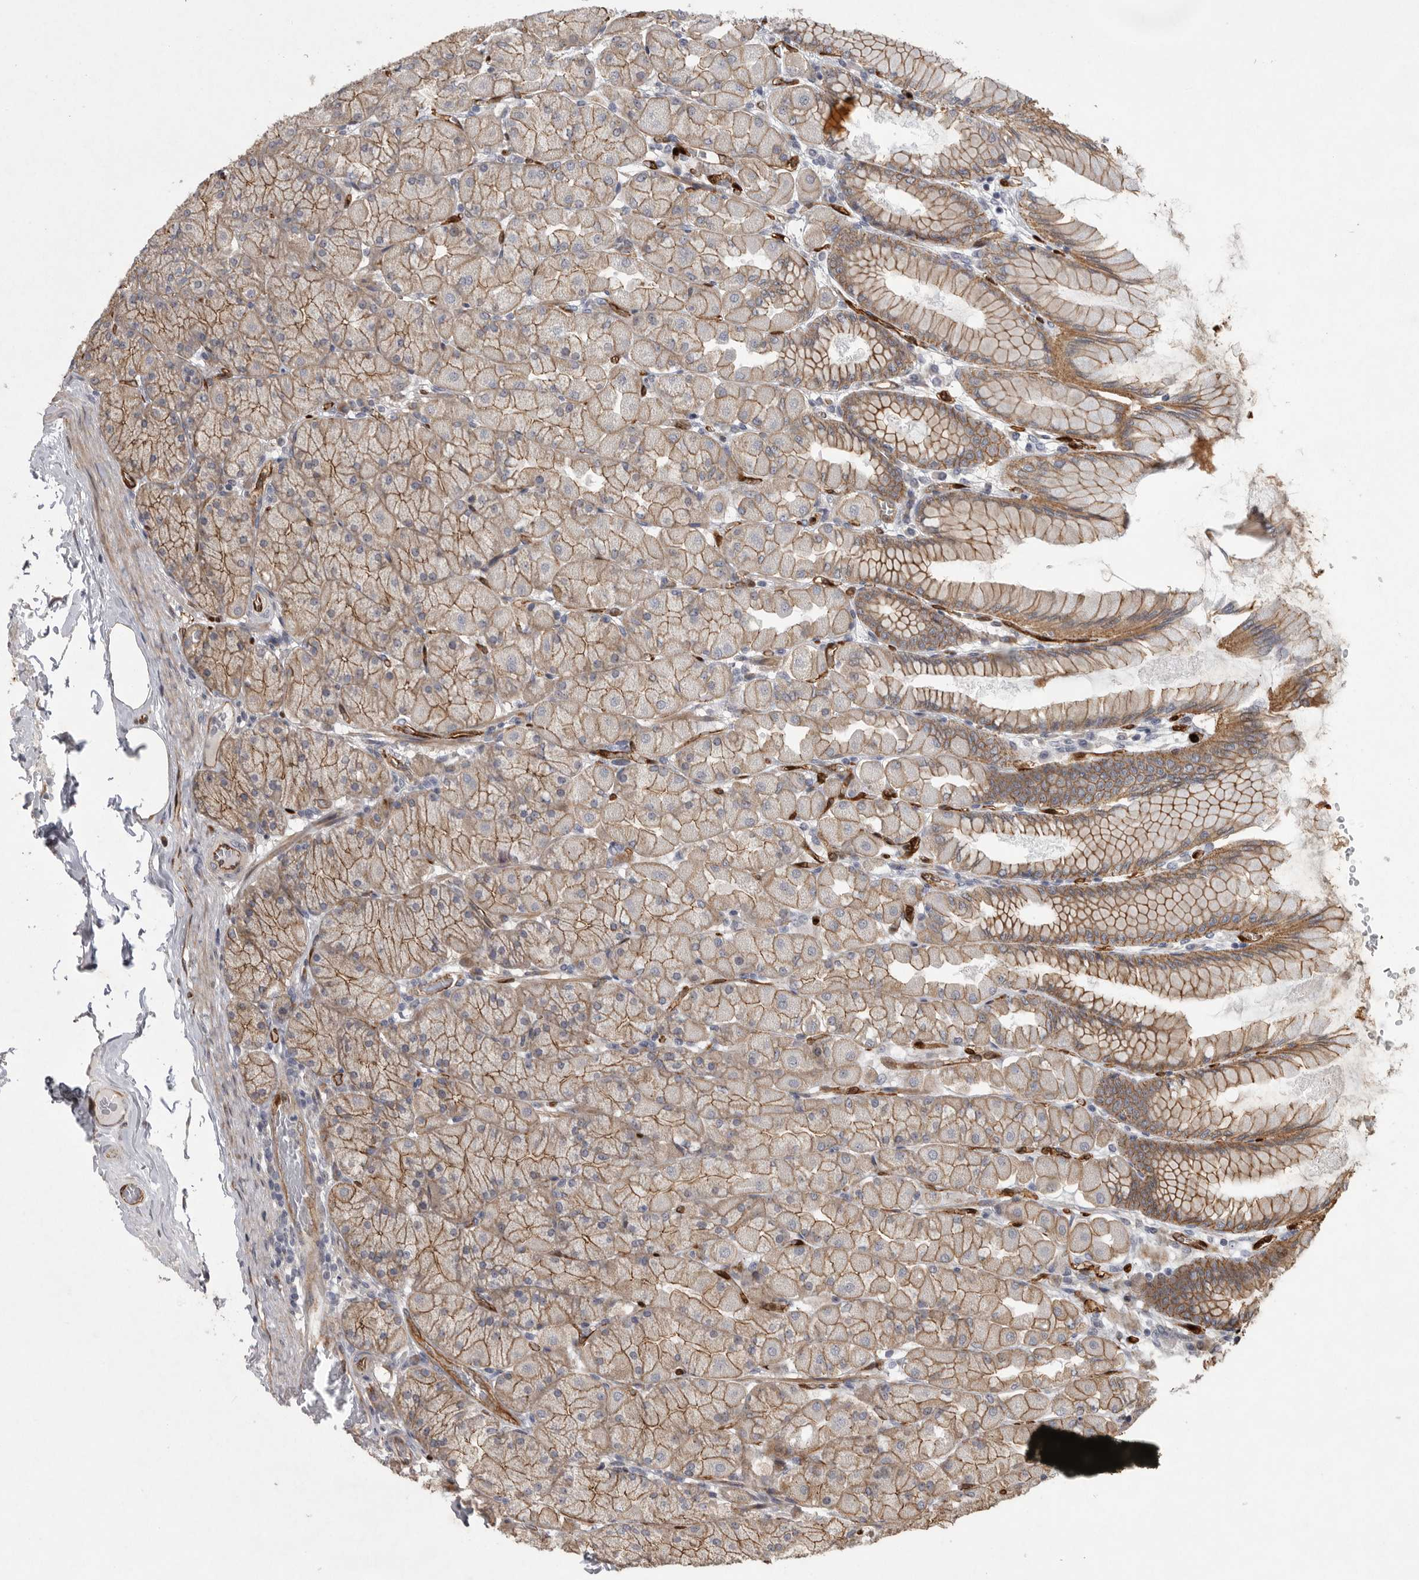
{"staining": {"intensity": "strong", "quantity": "25%-75%", "location": "cytoplasmic/membranous"}, "tissue": "stomach", "cell_type": "Glandular cells", "image_type": "normal", "snomed": [{"axis": "morphology", "description": "Normal tissue, NOS"}, {"axis": "topography", "description": "Stomach, upper"}], "caption": "Protein staining displays strong cytoplasmic/membranous expression in approximately 25%-75% of glandular cells in unremarkable stomach. The protein of interest is shown in brown color, while the nuclei are stained blue.", "gene": "MPDZ", "patient": {"sex": "female", "age": 56}}